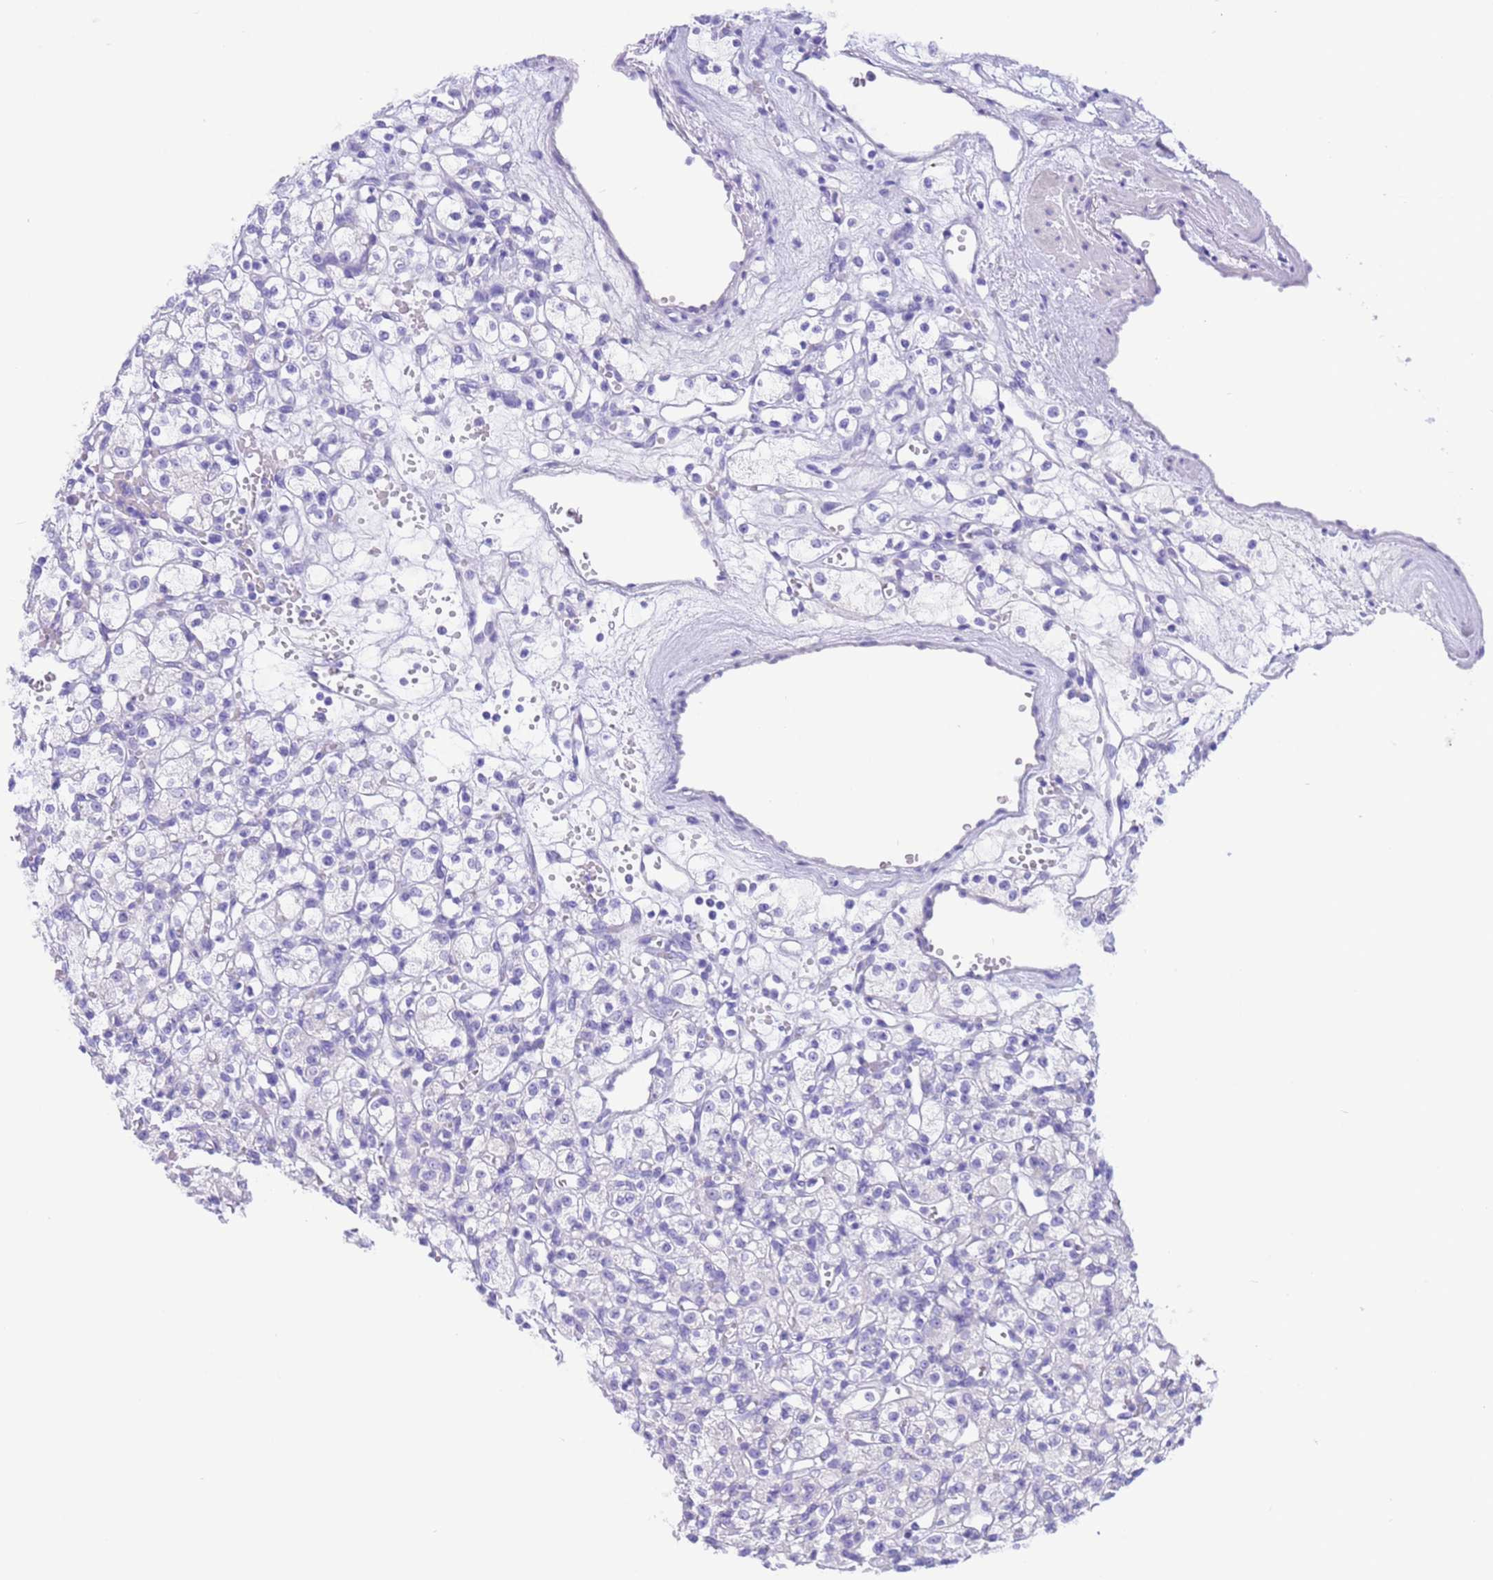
{"staining": {"intensity": "negative", "quantity": "none", "location": "none"}, "tissue": "renal cancer", "cell_type": "Tumor cells", "image_type": "cancer", "snomed": [{"axis": "morphology", "description": "Adenocarcinoma, NOS"}, {"axis": "topography", "description": "Kidney"}], "caption": "Immunohistochemistry (IHC) image of neoplastic tissue: human adenocarcinoma (renal) stained with DAB displays no significant protein positivity in tumor cells.", "gene": "CPB1", "patient": {"sex": "female", "age": 59}}